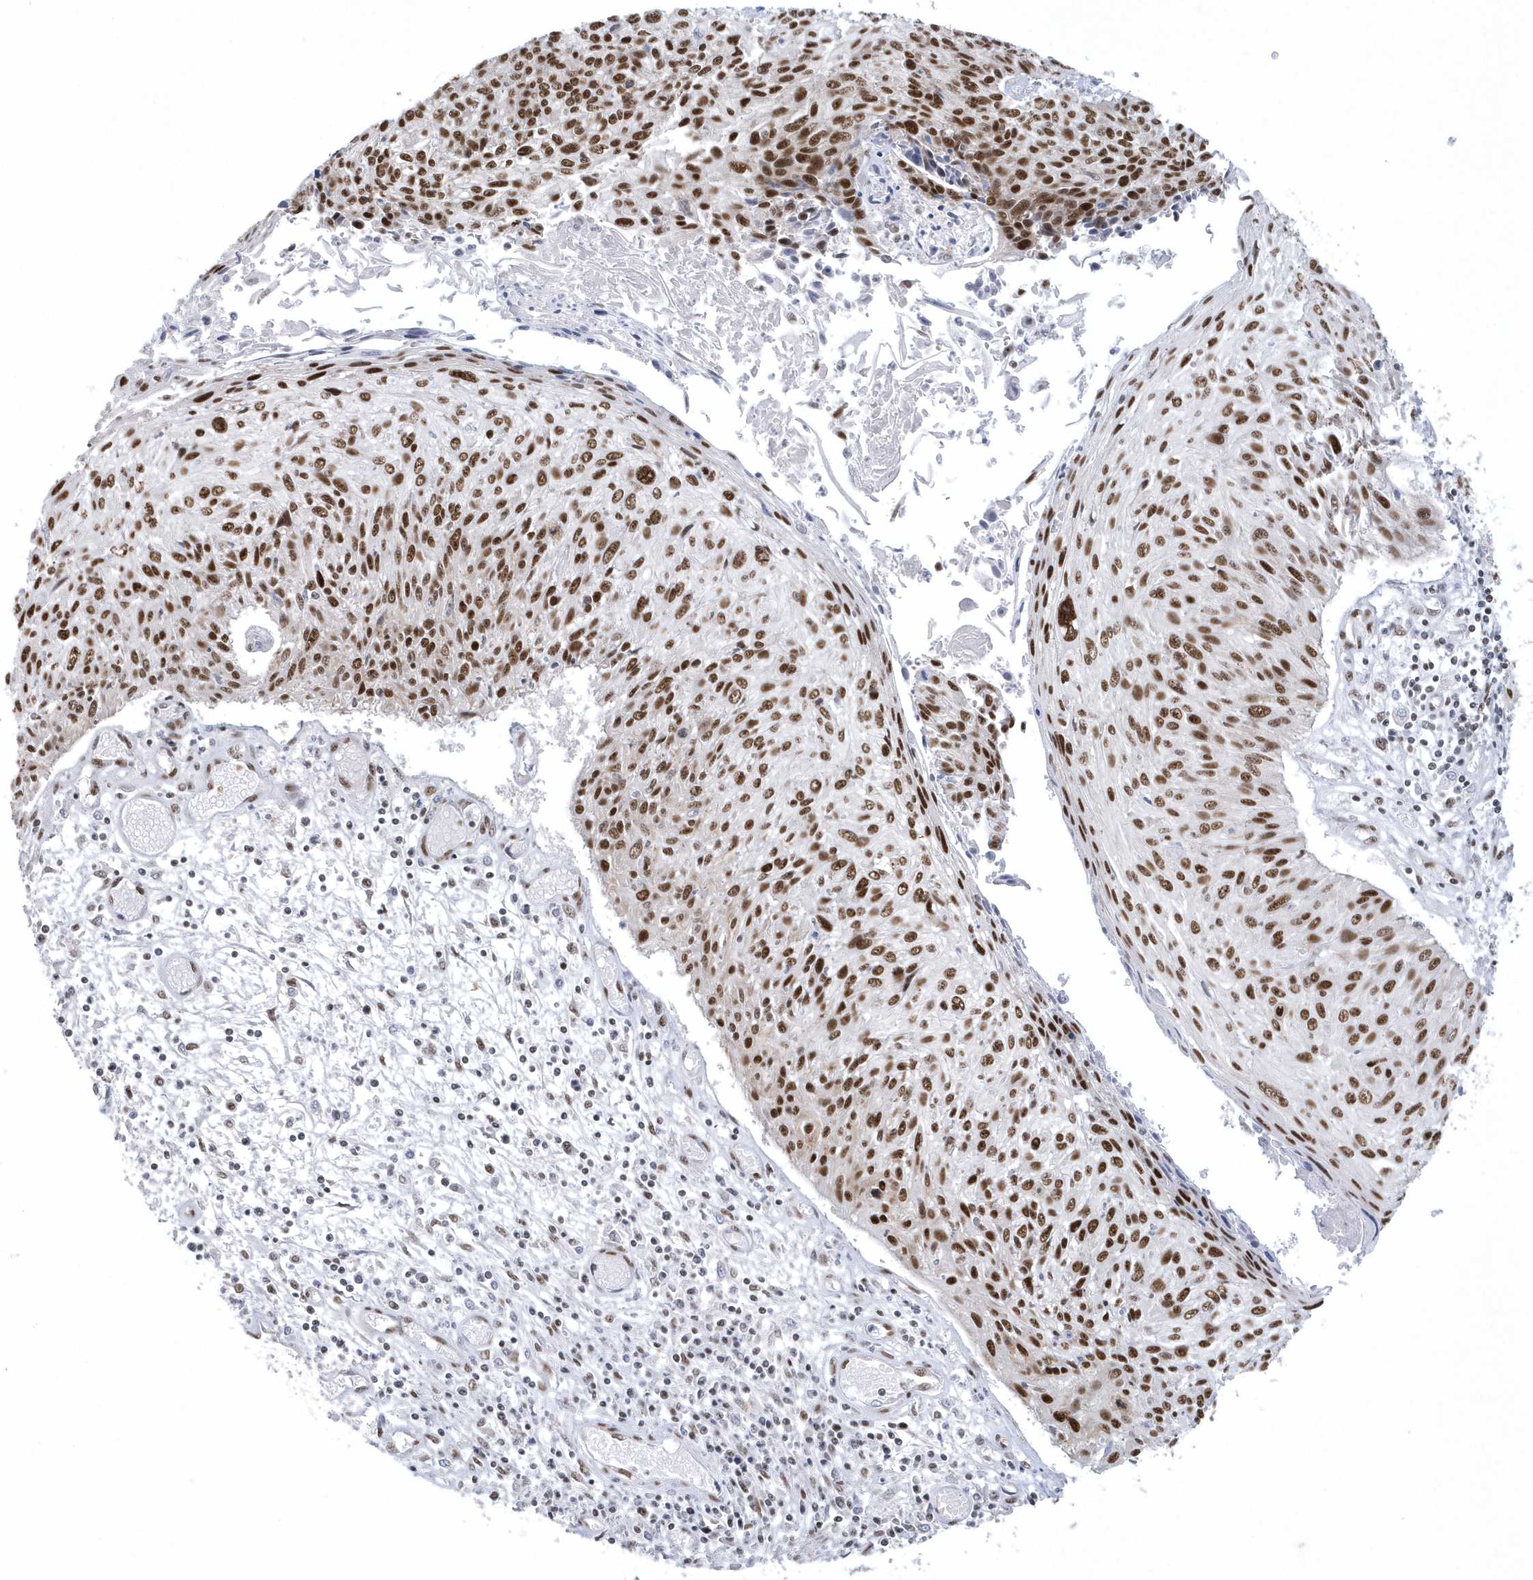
{"staining": {"intensity": "strong", "quantity": ">75%", "location": "nuclear"}, "tissue": "cervical cancer", "cell_type": "Tumor cells", "image_type": "cancer", "snomed": [{"axis": "morphology", "description": "Squamous cell carcinoma, NOS"}, {"axis": "topography", "description": "Cervix"}], "caption": "Immunohistochemistry histopathology image of neoplastic tissue: cervical squamous cell carcinoma stained using immunohistochemistry demonstrates high levels of strong protein expression localized specifically in the nuclear of tumor cells, appearing as a nuclear brown color.", "gene": "DCLRE1A", "patient": {"sex": "female", "age": 51}}